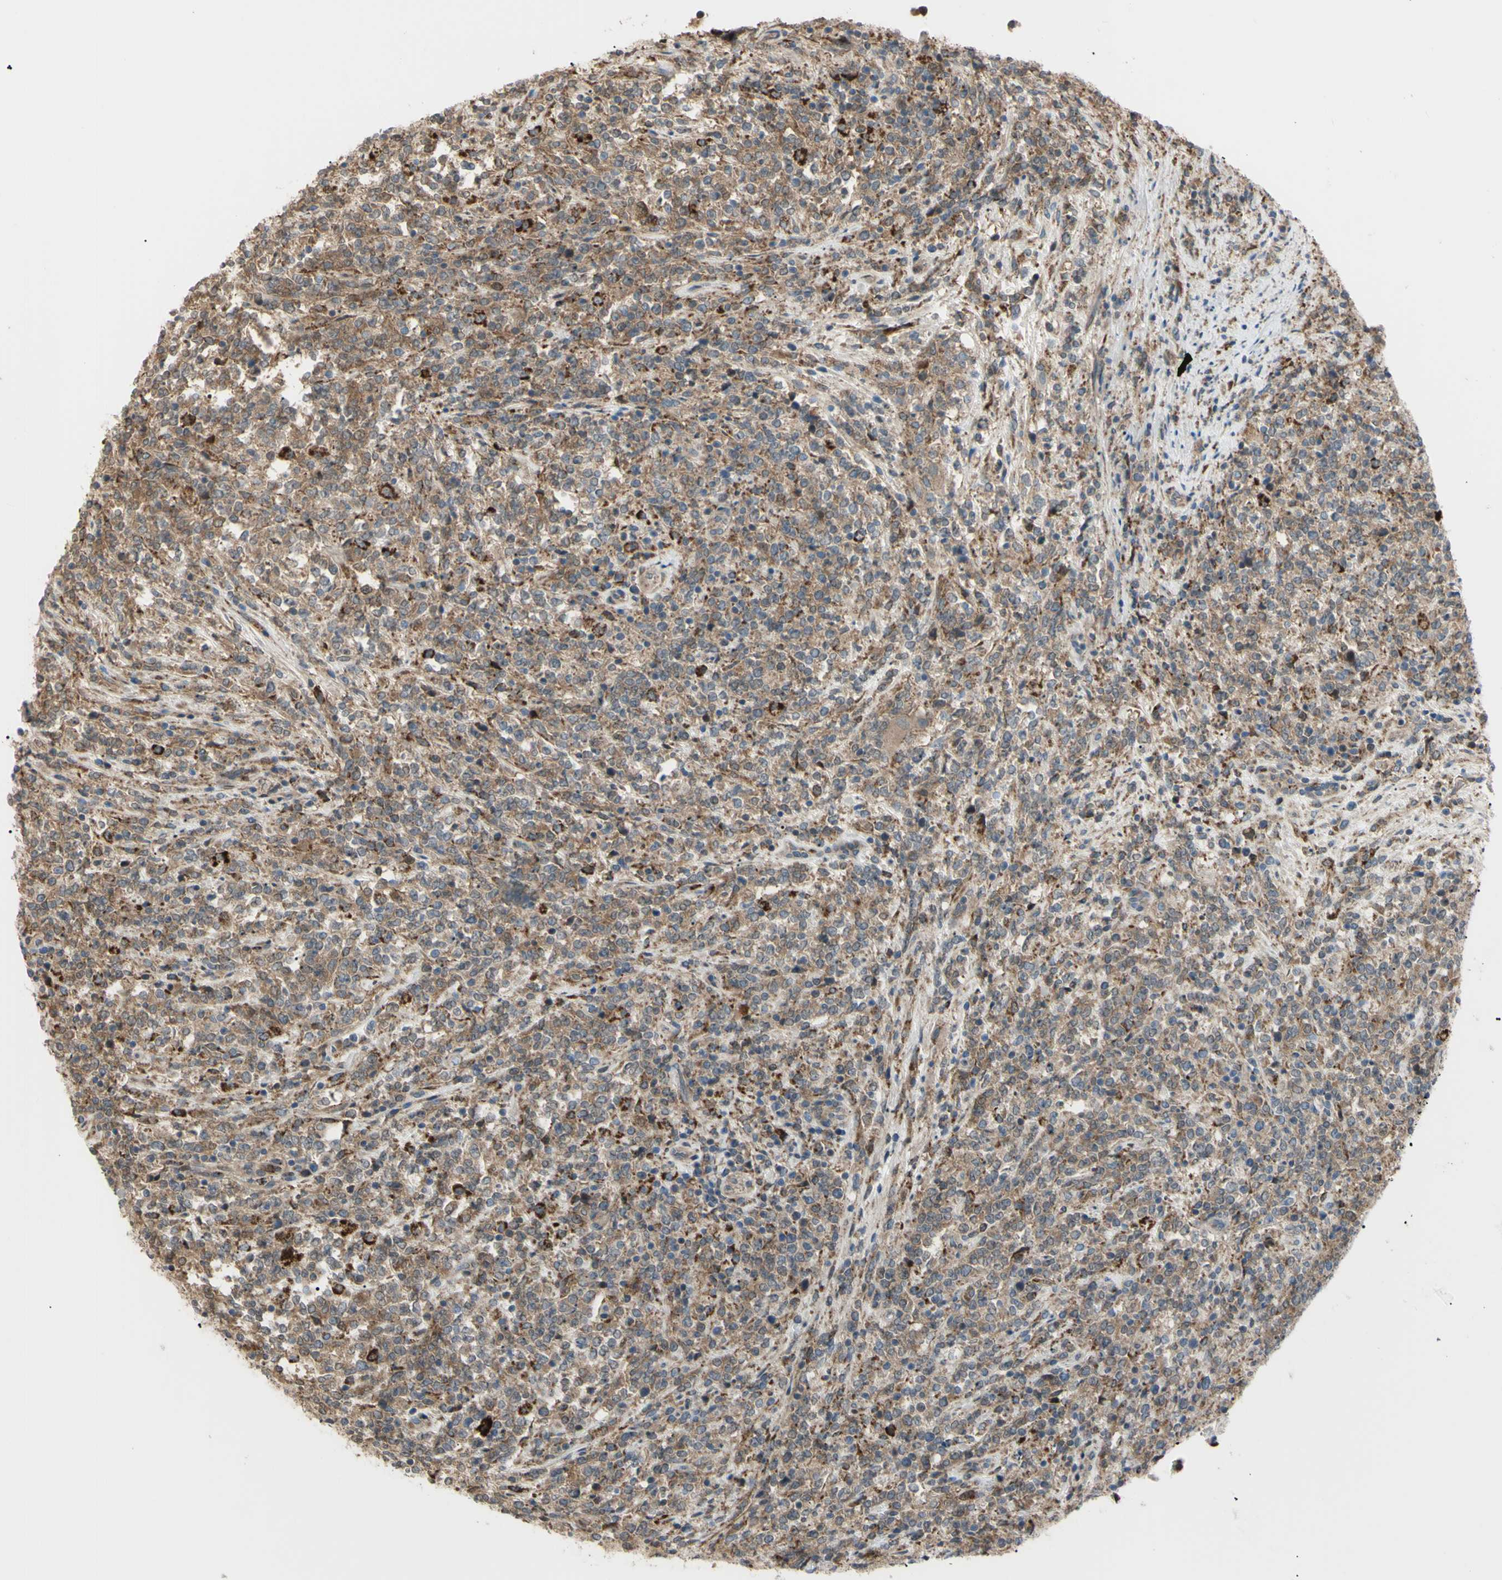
{"staining": {"intensity": "moderate", "quantity": ">75%", "location": "cytoplasmic/membranous"}, "tissue": "lymphoma", "cell_type": "Tumor cells", "image_type": "cancer", "snomed": [{"axis": "morphology", "description": "Malignant lymphoma, non-Hodgkin's type, High grade"}, {"axis": "topography", "description": "Soft tissue"}], "caption": "A histopathology image of lymphoma stained for a protein exhibits moderate cytoplasmic/membranous brown staining in tumor cells. The protein of interest is shown in brown color, while the nuclei are stained blue.", "gene": "EIF5A", "patient": {"sex": "male", "age": 18}}